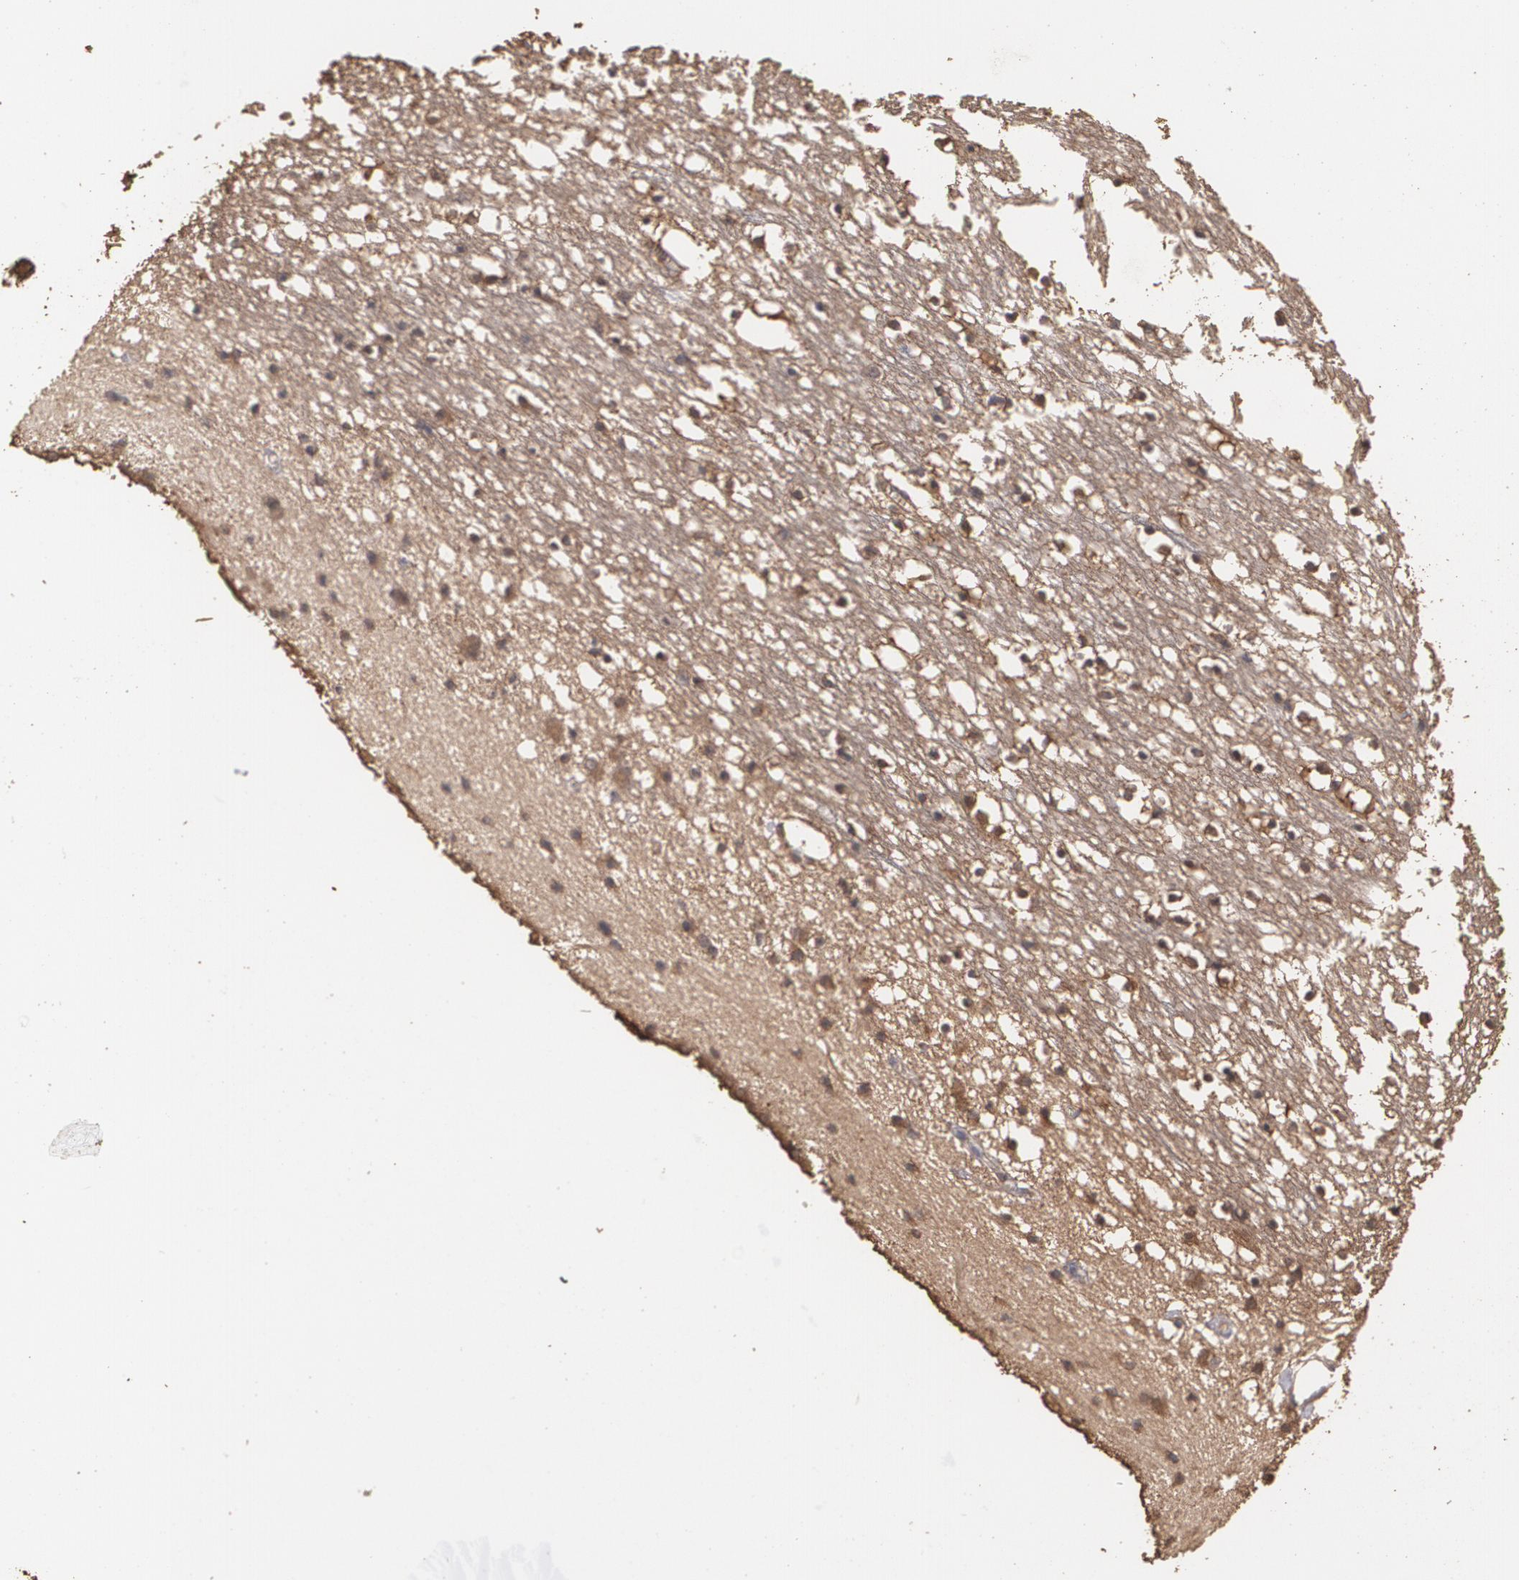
{"staining": {"intensity": "weak", "quantity": "25%-75%", "location": "cytoplasmic/membranous"}, "tissue": "caudate", "cell_type": "Glial cells", "image_type": "normal", "snomed": [{"axis": "morphology", "description": "Normal tissue, NOS"}, {"axis": "topography", "description": "Lateral ventricle wall"}], "caption": "A high-resolution micrograph shows immunohistochemistry (IHC) staining of unremarkable caudate, which shows weak cytoplasmic/membranous positivity in approximately 25%-75% of glial cells.", "gene": "PON1", "patient": {"sex": "male", "age": 45}}